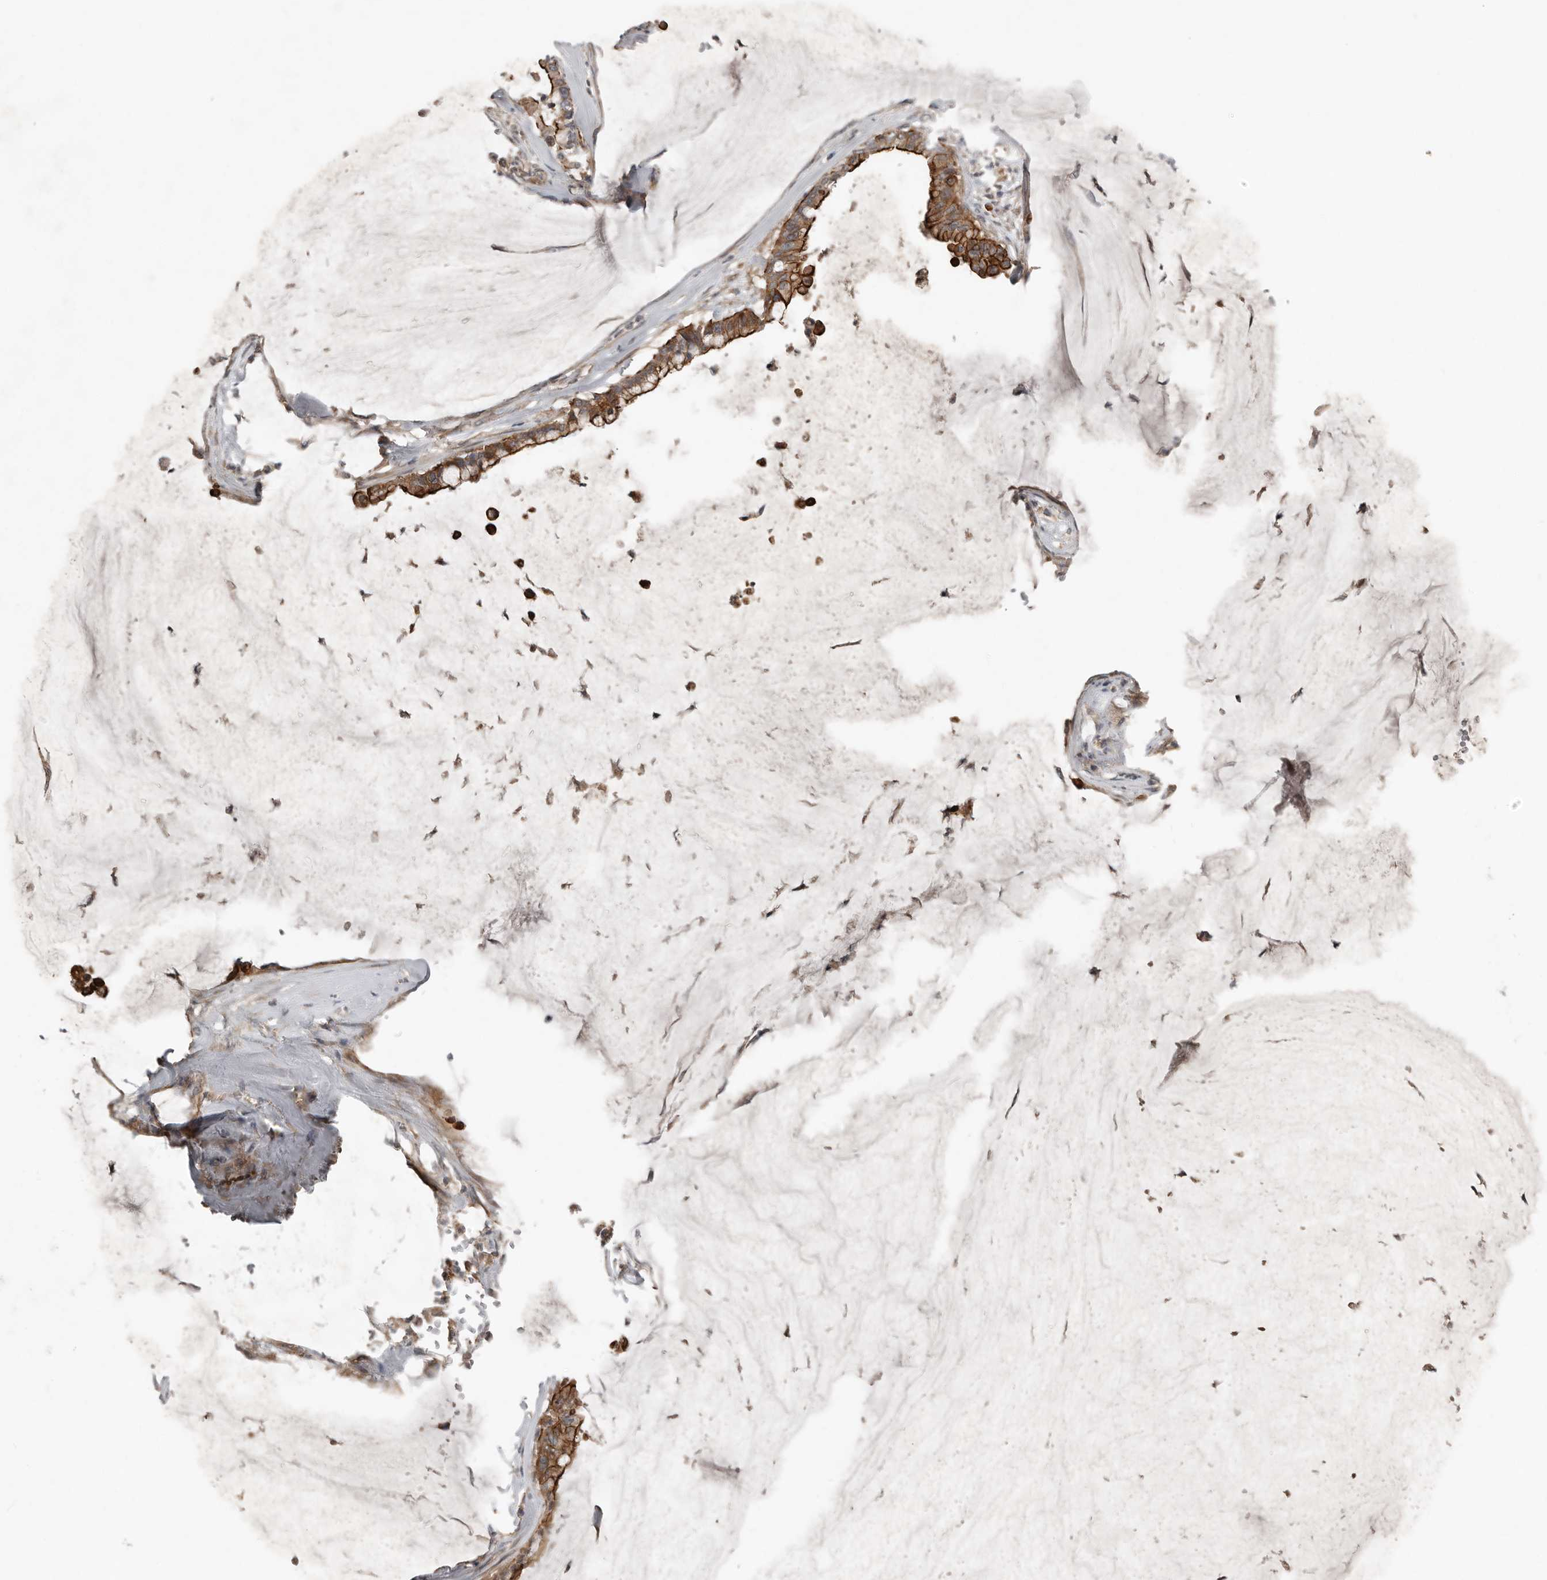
{"staining": {"intensity": "moderate", "quantity": ">75%", "location": "cytoplasmic/membranous"}, "tissue": "pancreatic cancer", "cell_type": "Tumor cells", "image_type": "cancer", "snomed": [{"axis": "morphology", "description": "Adenocarcinoma, NOS"}, {"axis": "topography", "description": "Pancreas"}], "caption": "Pancreatic cancer stained with a brown dye reveals moderate cytoplasmic/membranous positive expression in about >75% of tumor cells.", "gene": "TEAD3", "patient": {"sex": "male", "age": 41}}